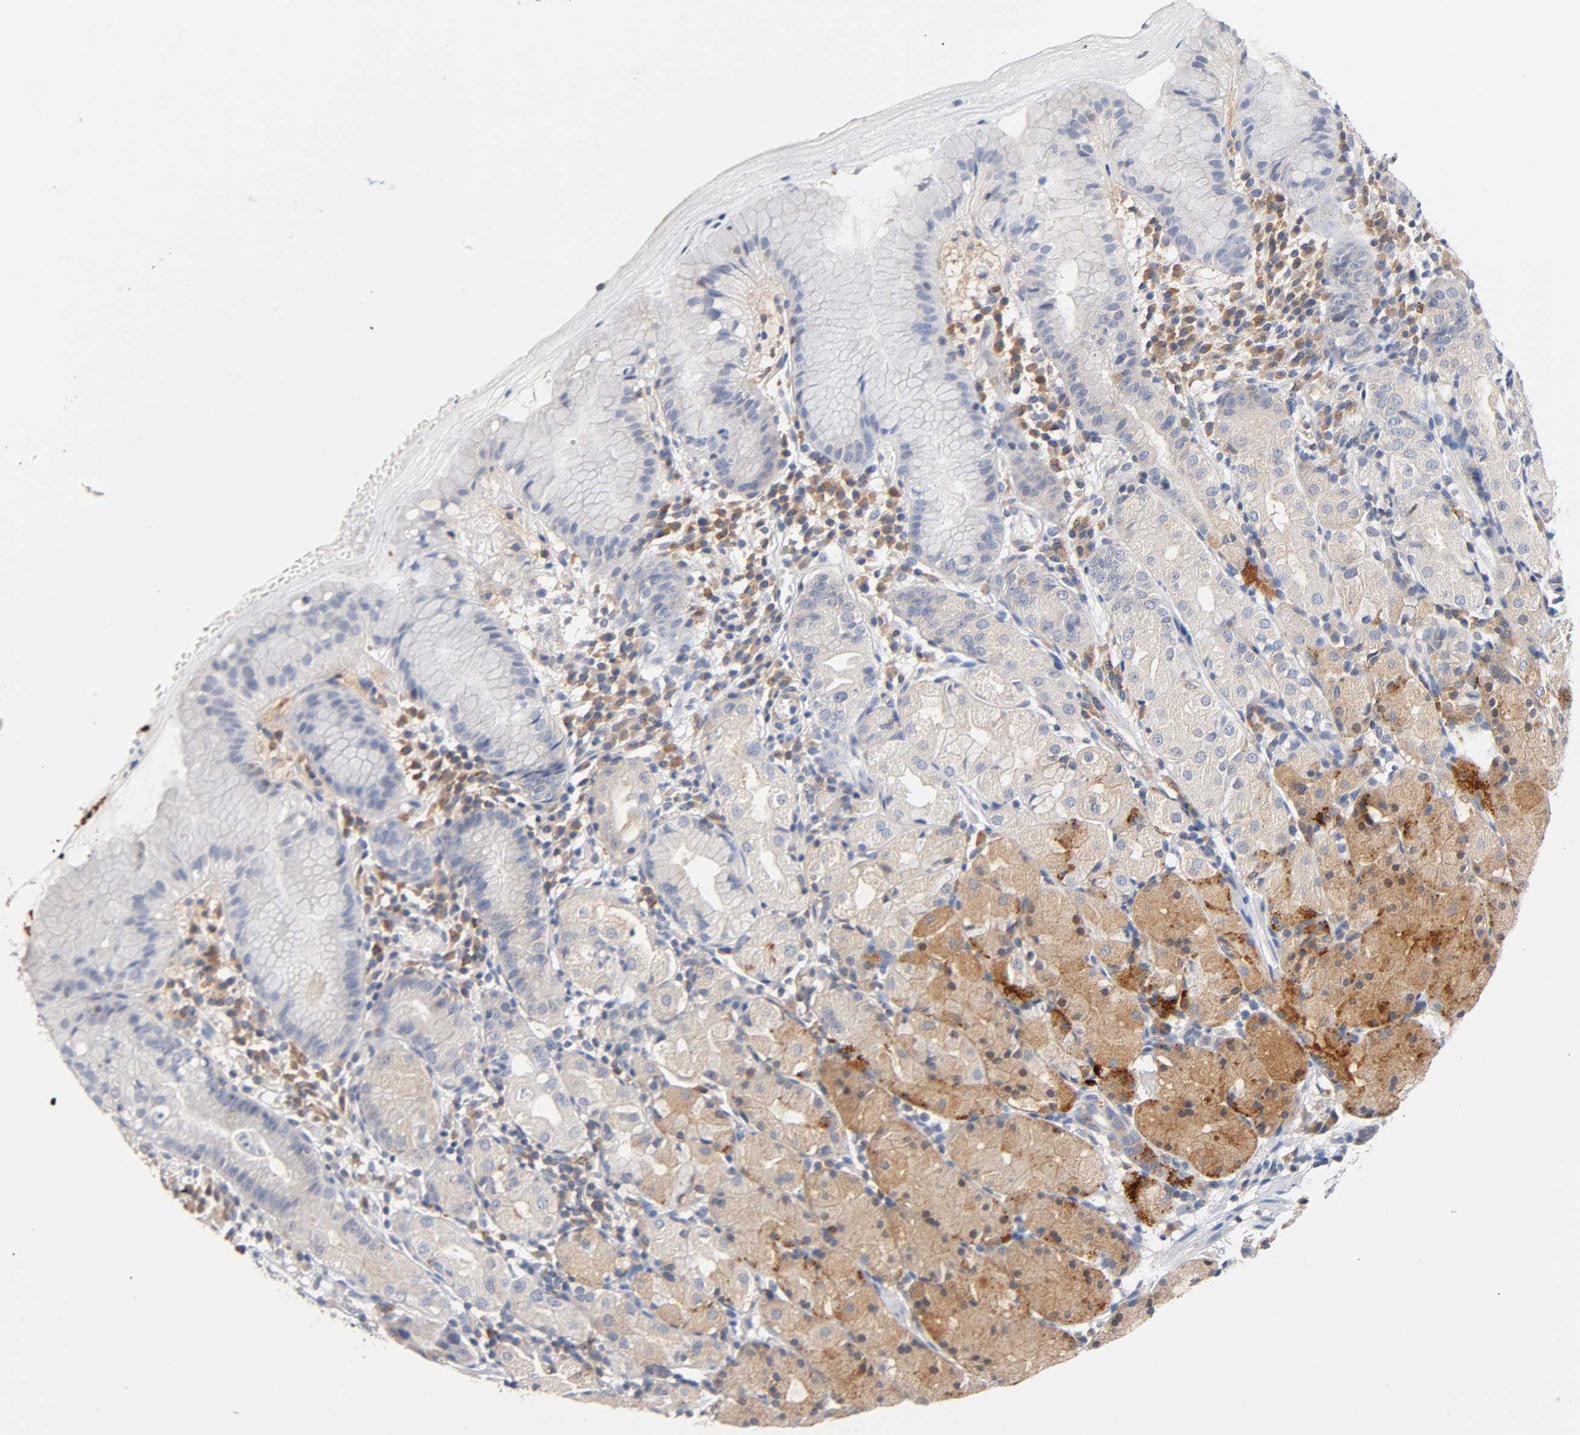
{"staining": {"intensity": "moderate", "quantity": "<25%", "location": "cytoplasmic/membranous"}, "tissue": "stomach", "cell_type": "Glandular cells", "image_type": "normal", "snomed": [{"axis": "morphology", "description": "Normal tissue, NOS"}, {"axis": "topography", "description": "Stomach"}, {"axis": "topography", "description": "Stomach, lower"}], "caption": "Protein staining of unremarkable stomach displays moderate cytoplasmic/membranous positivity in about <25% of glandular cells.", "gene": "MALT1", "patient": {"sex": "female", "age": 75}}